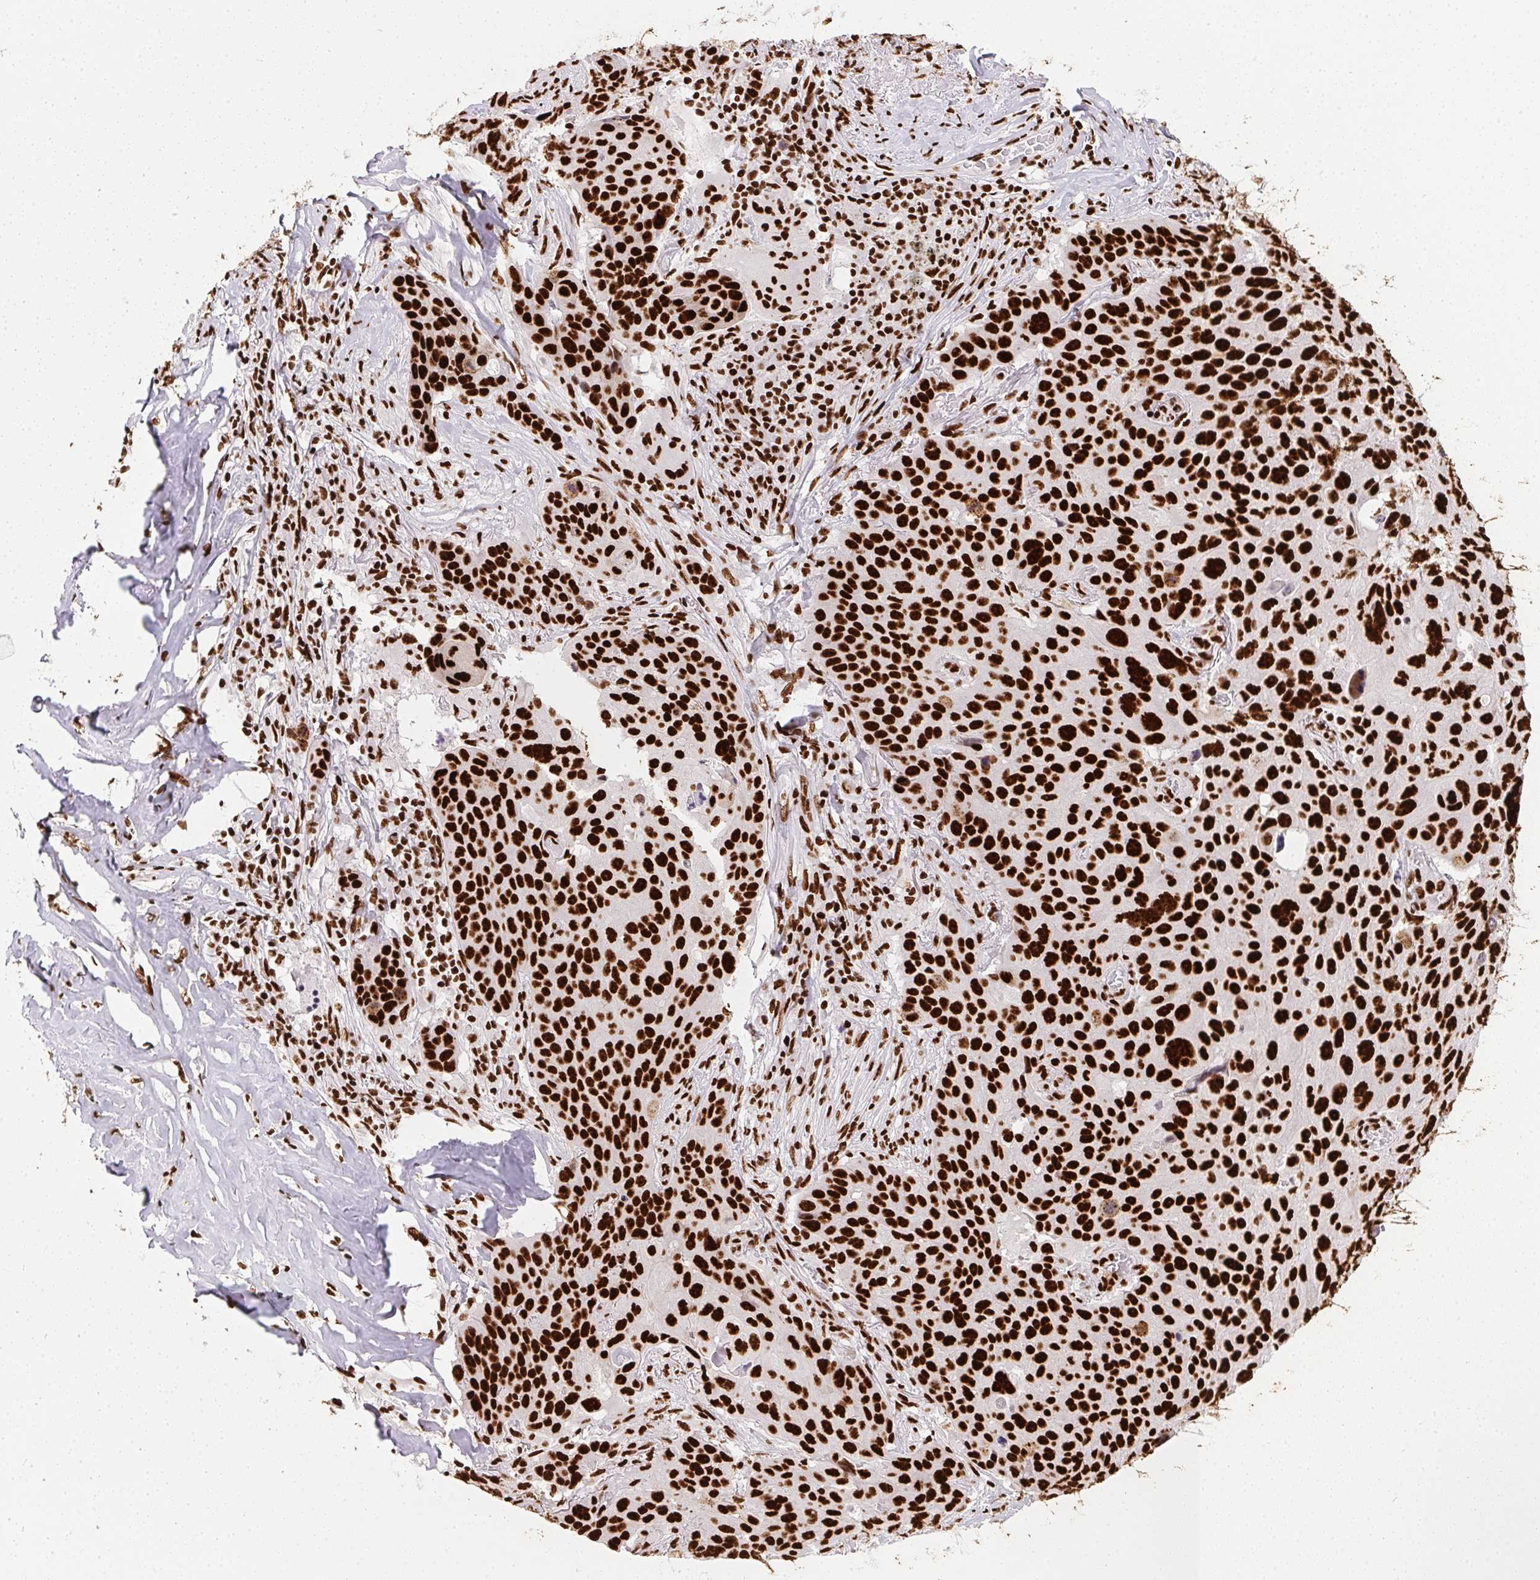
{"staining": {"intensity": "strong", "quantity": ">75%", "location": "nuclear"}, "tissue": "lung cancer", "cell_type": "Tumor cells", "image_type": "cancer", "snomed": [{"axis": "morphology", "description": "Squamous cell carcinoma, NOS"}, {"axis": "topography", "description": "Lung"}], "caption": "Immunohistochemistry histopathology image of neoplastic tissue: lung cancer (squamous cell carcinoma) stained using IHC reveals high levels of strong protein expression localized specifically in the nuclear of tumor cells, appearing as a nuclear brown color.", "gene": "PAGE3", "patient": {"sex": "male", "age": 68}}